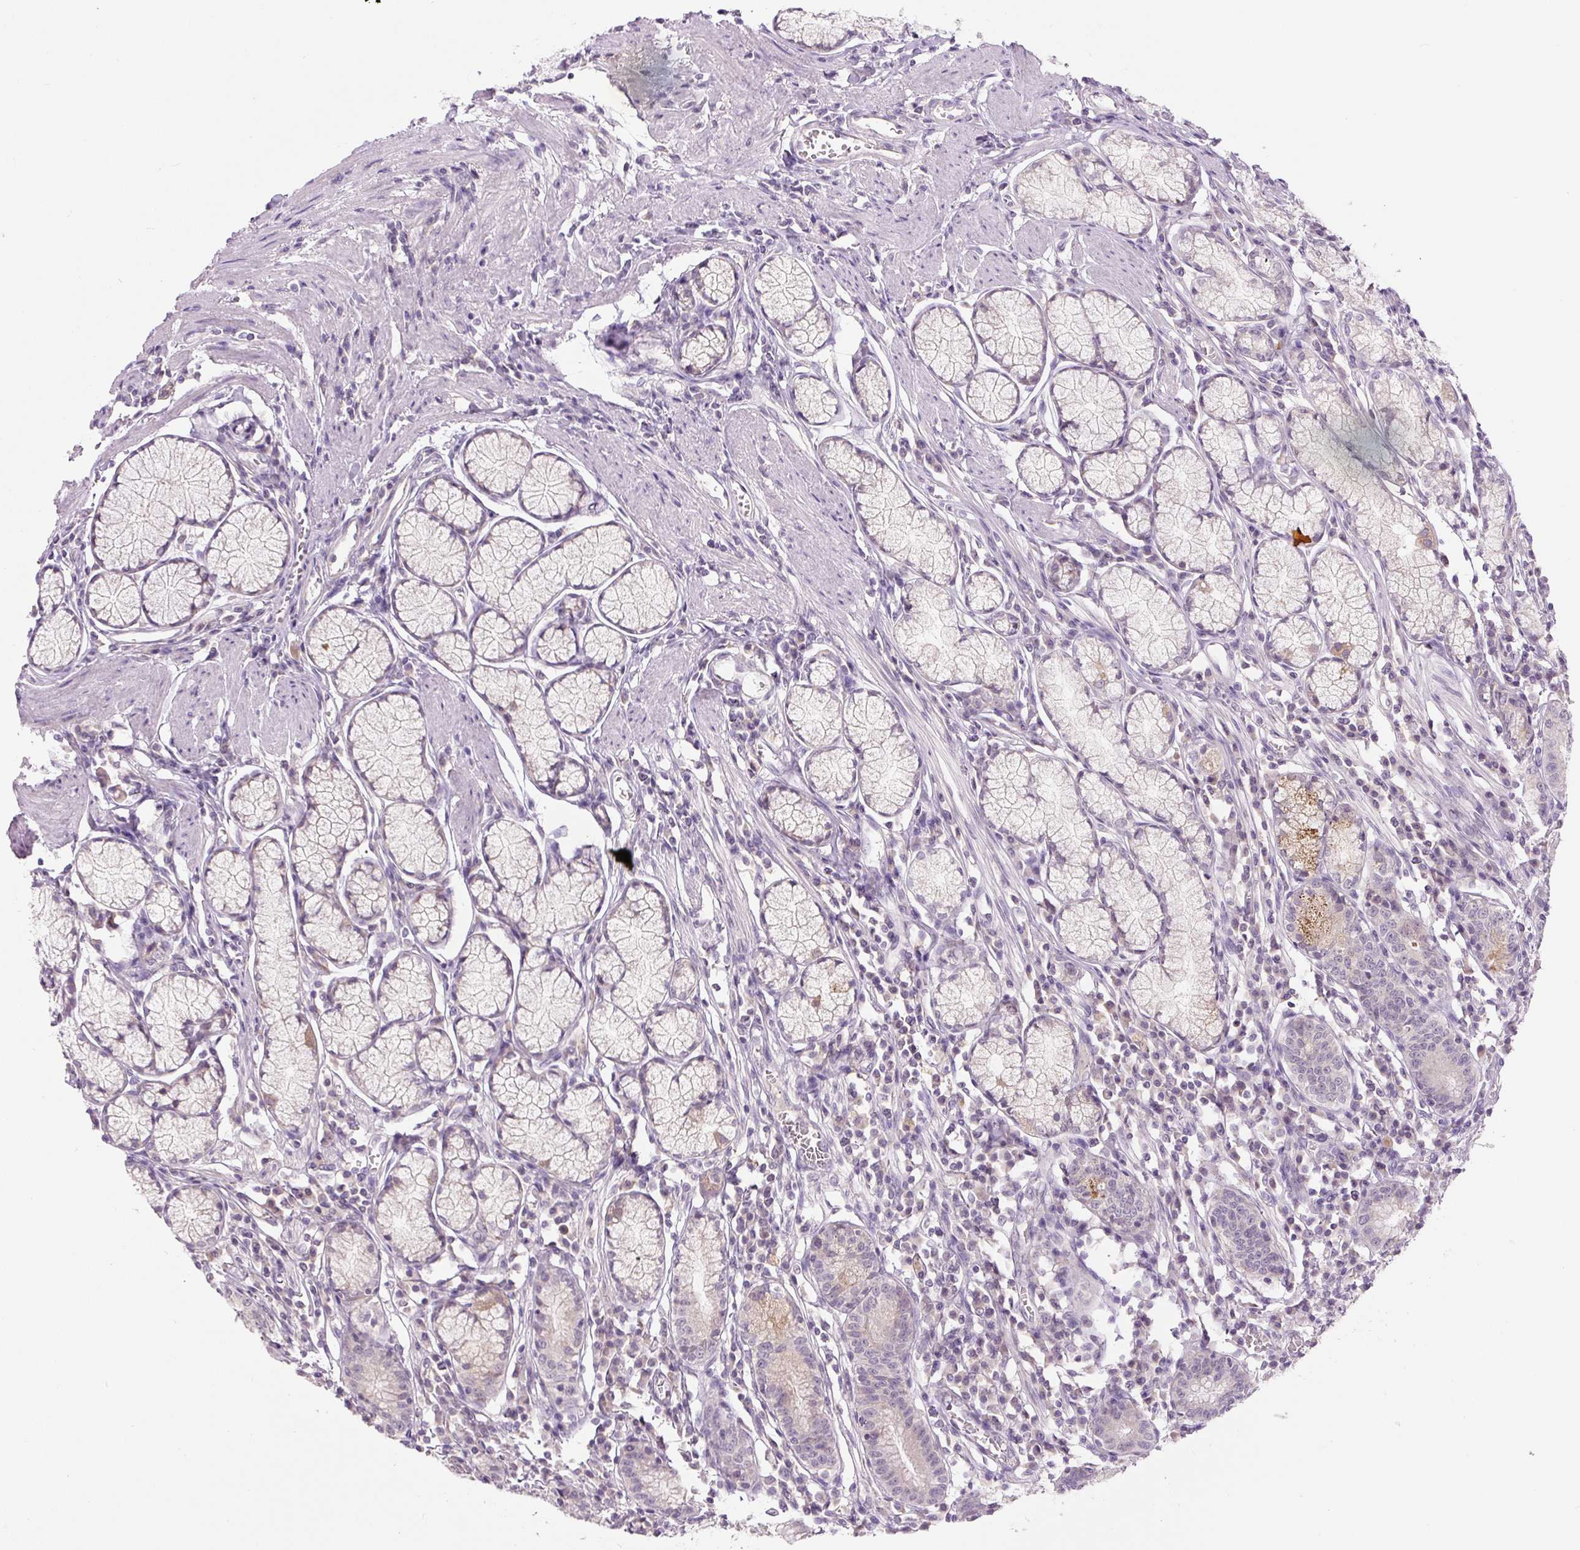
{"staining": {"intensity": "moderate", "quantity": "25%-75%", "location": "cytoplasmic/membranous"}, "tissue": "stomach", "cell_type": "Glandular cells", "image_type": "normal", "snomed": [{"axis": "morphology", "description": "Normal tissue, NOS"}, {"axis": "topography", "description": "Stomach"}], "caption": "About 25%-75% of glandular cells in normal human stomach show moderate cytoplasmic/membranous protein expression as visualized by brown immunohistochemical staining.", "gene": "FABP7", "patient": {"sex": "male", "age": 55}}